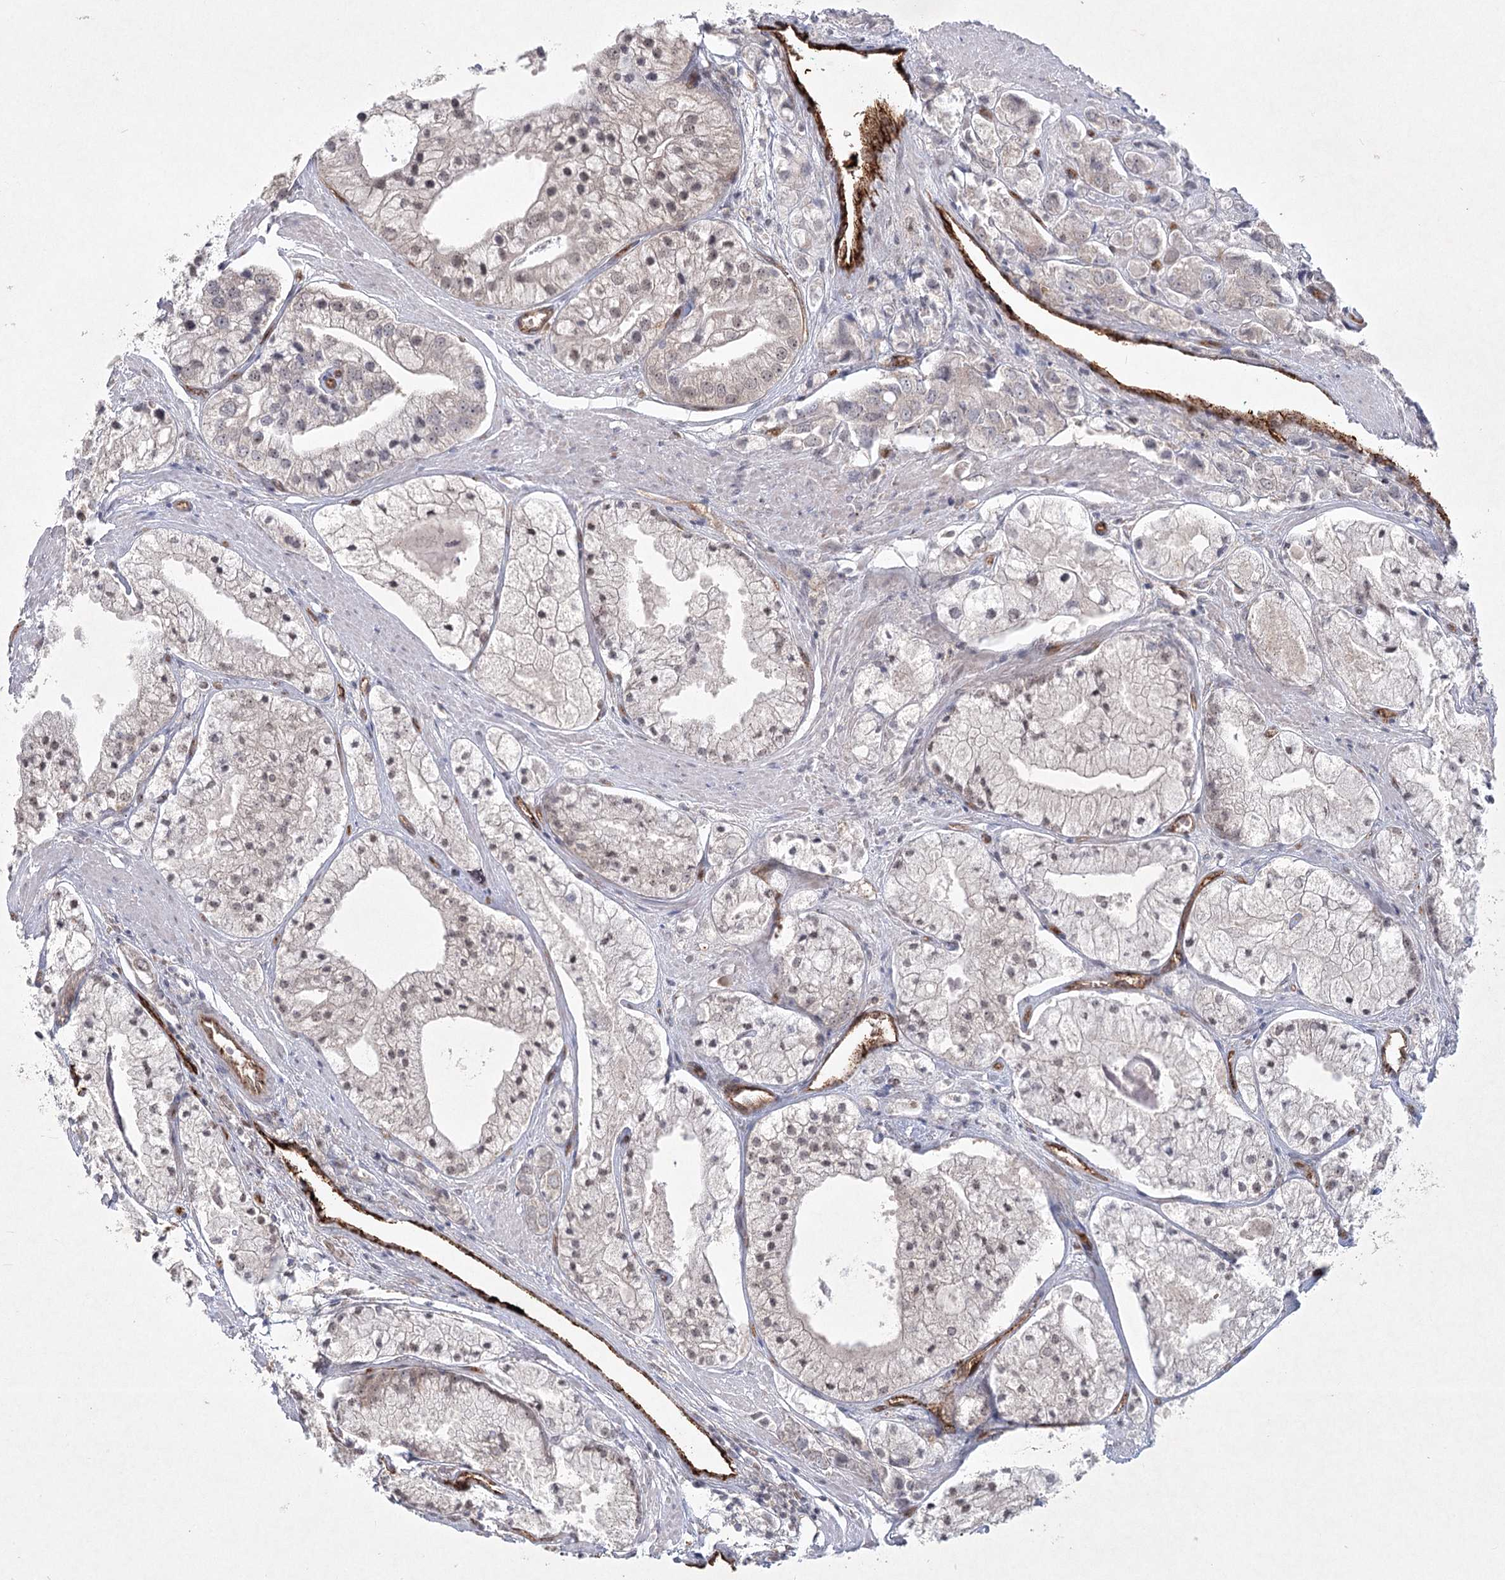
{"staining": {"intensity": "weak", "quantity": "<25%", "location": "cytoplasmic/membranous"}, "tissue": "prostate cancer", "cell_type": "Tumor cells", "image_type": "cancer", "snomed": [{"axis": "morphology", "description": "Adenocarcinoma, High grade"}, {"axis": "topography", "description": "Prostate"}], "caption": "High power microscopy photomicrograph of an immunohistochemistry (IHC) photomicrograph of prostate cancer, revealing no significant expression in tumor cells.", "gene": "ARHGAP31", "patient": {"sex": "male", "age": 50}}